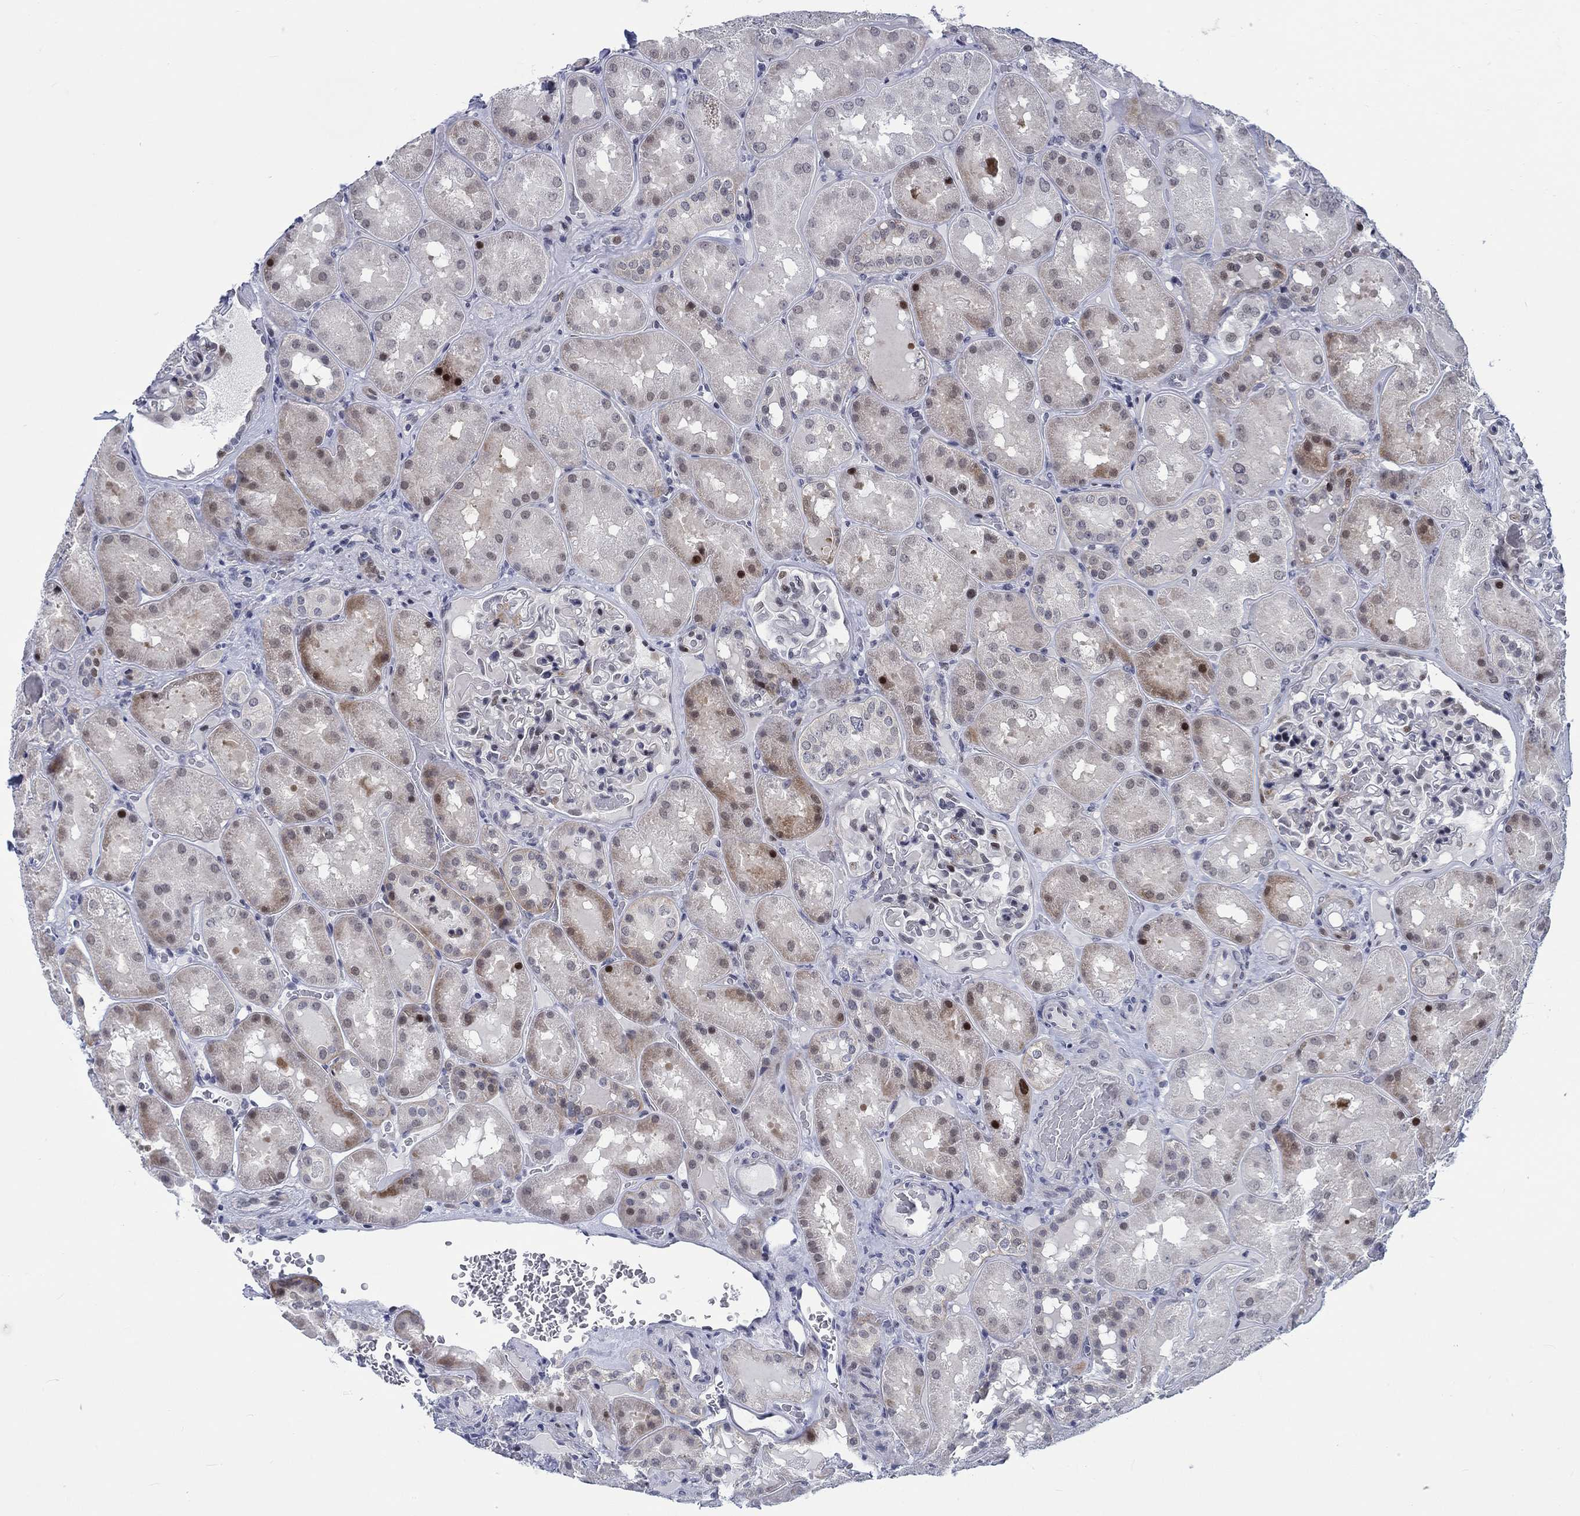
{"staining": {"intensity": "strong", "quantity": "<25%", "location": "nuclear"}, "tissue": "kidney", "cell_type": "Cells in glomeruli", "image_type": "normal", "snomed": [{"axis": "morphology", "description": "Normal tissue, NOS"}, {"axis": "topography", "description": "Kidney"}], "caption": "An immunohistochemistry micrograph of normal tissue is shown. Protein staining in brown highlights strong nuclear positivity in kidney within cells in glomeruli.", "gene": "NEU3", "patient": {"sex": "male", "age": 73}}